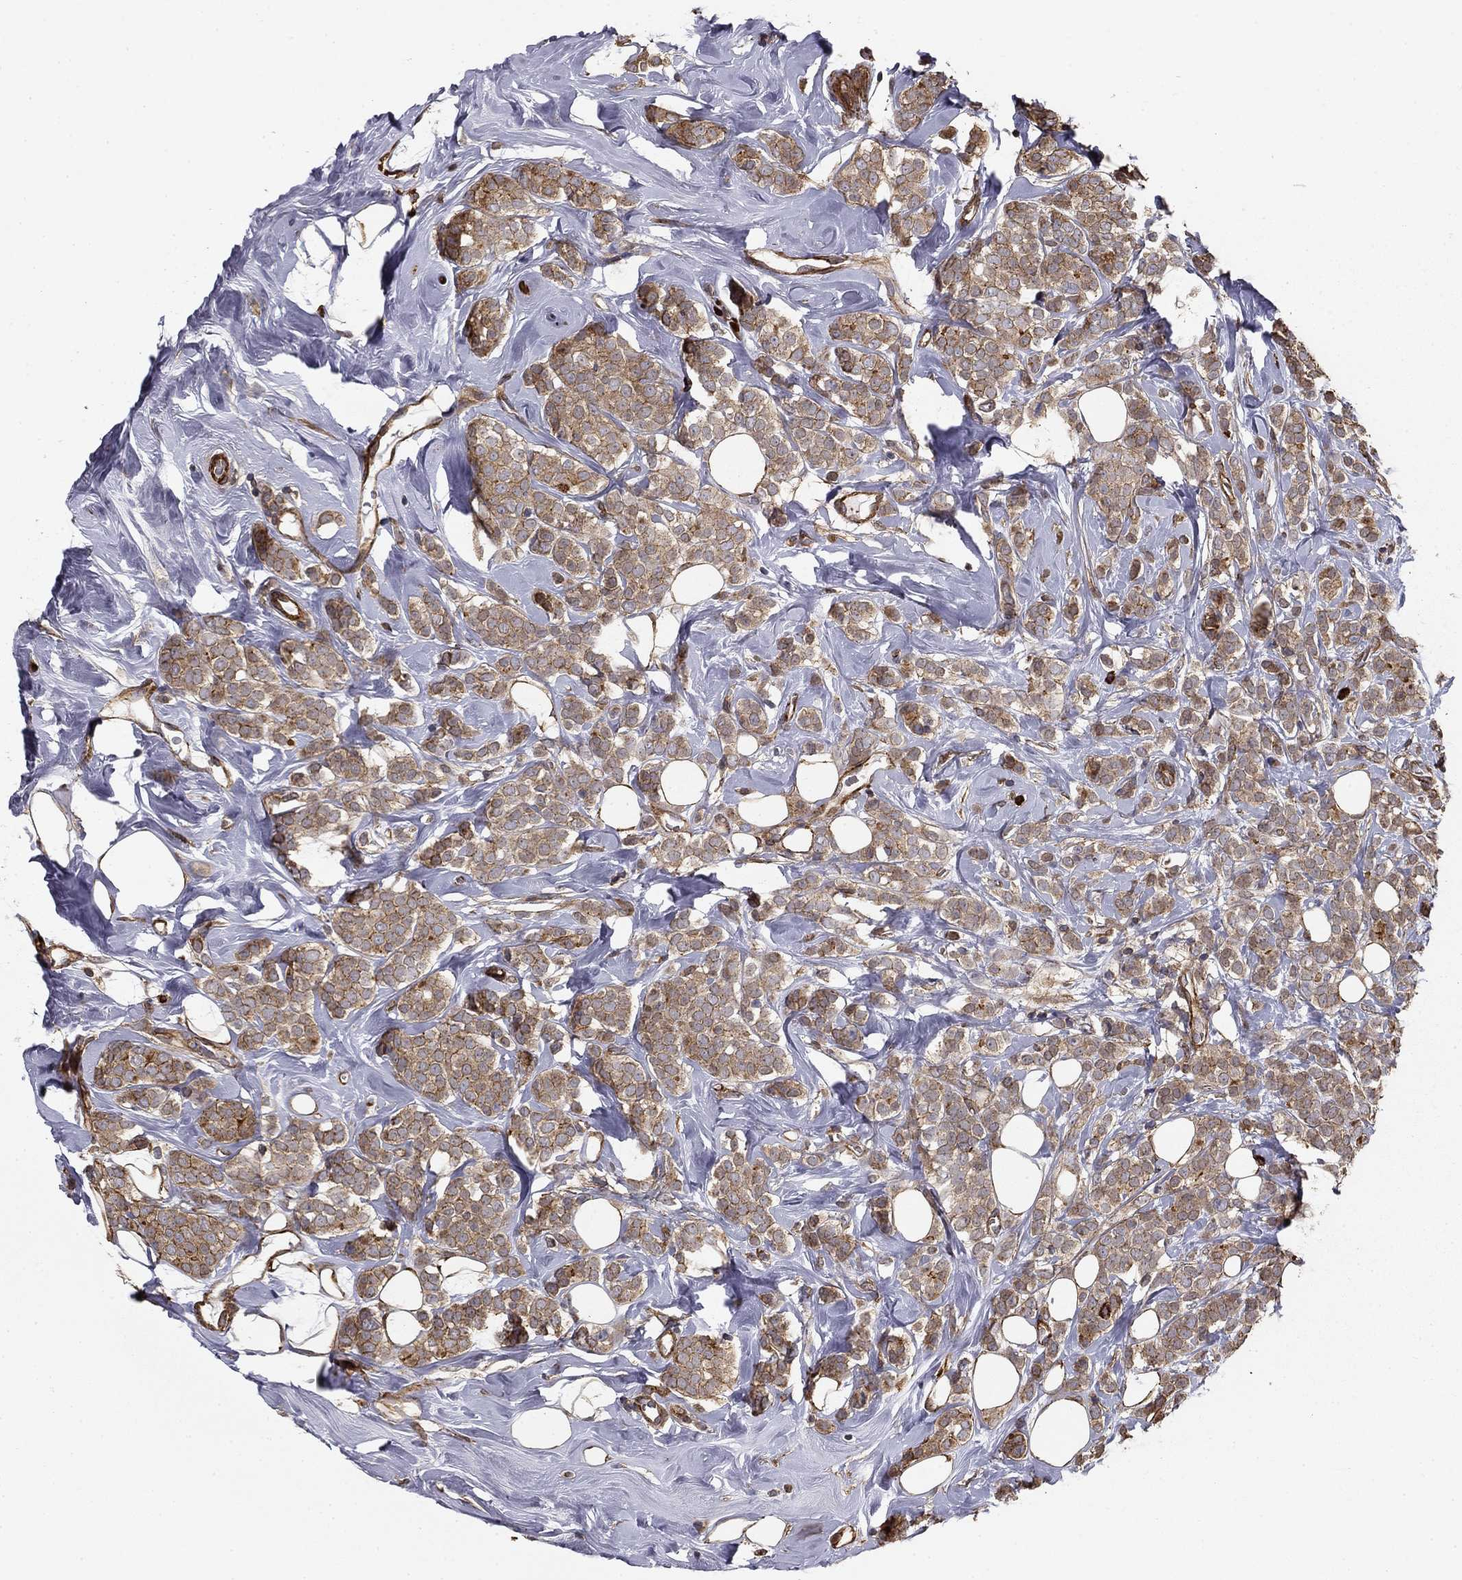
{"staining": {"intensity": "weak", "quantity": "25%-75%", "location": "cytoplasmic/membranous"}, "tissue": "breast cancer", "cell_type": "Tumor cells", "image_type": "cancer", "snomed": [{"axis": "morphology", "description": "Lobular carcinoma"}, {"axis": "topography", "description": "Breast"}], "caption": "This image displays breast cancer stained with immunohistochemistry to label a protein in brown. The cytoplasmic/membranous of tumor cells show weak positivity for the protein. Nuclei are counter-stained blue.", "gene": "HABP4", "patient": {"sex": "female", "age": 49}}